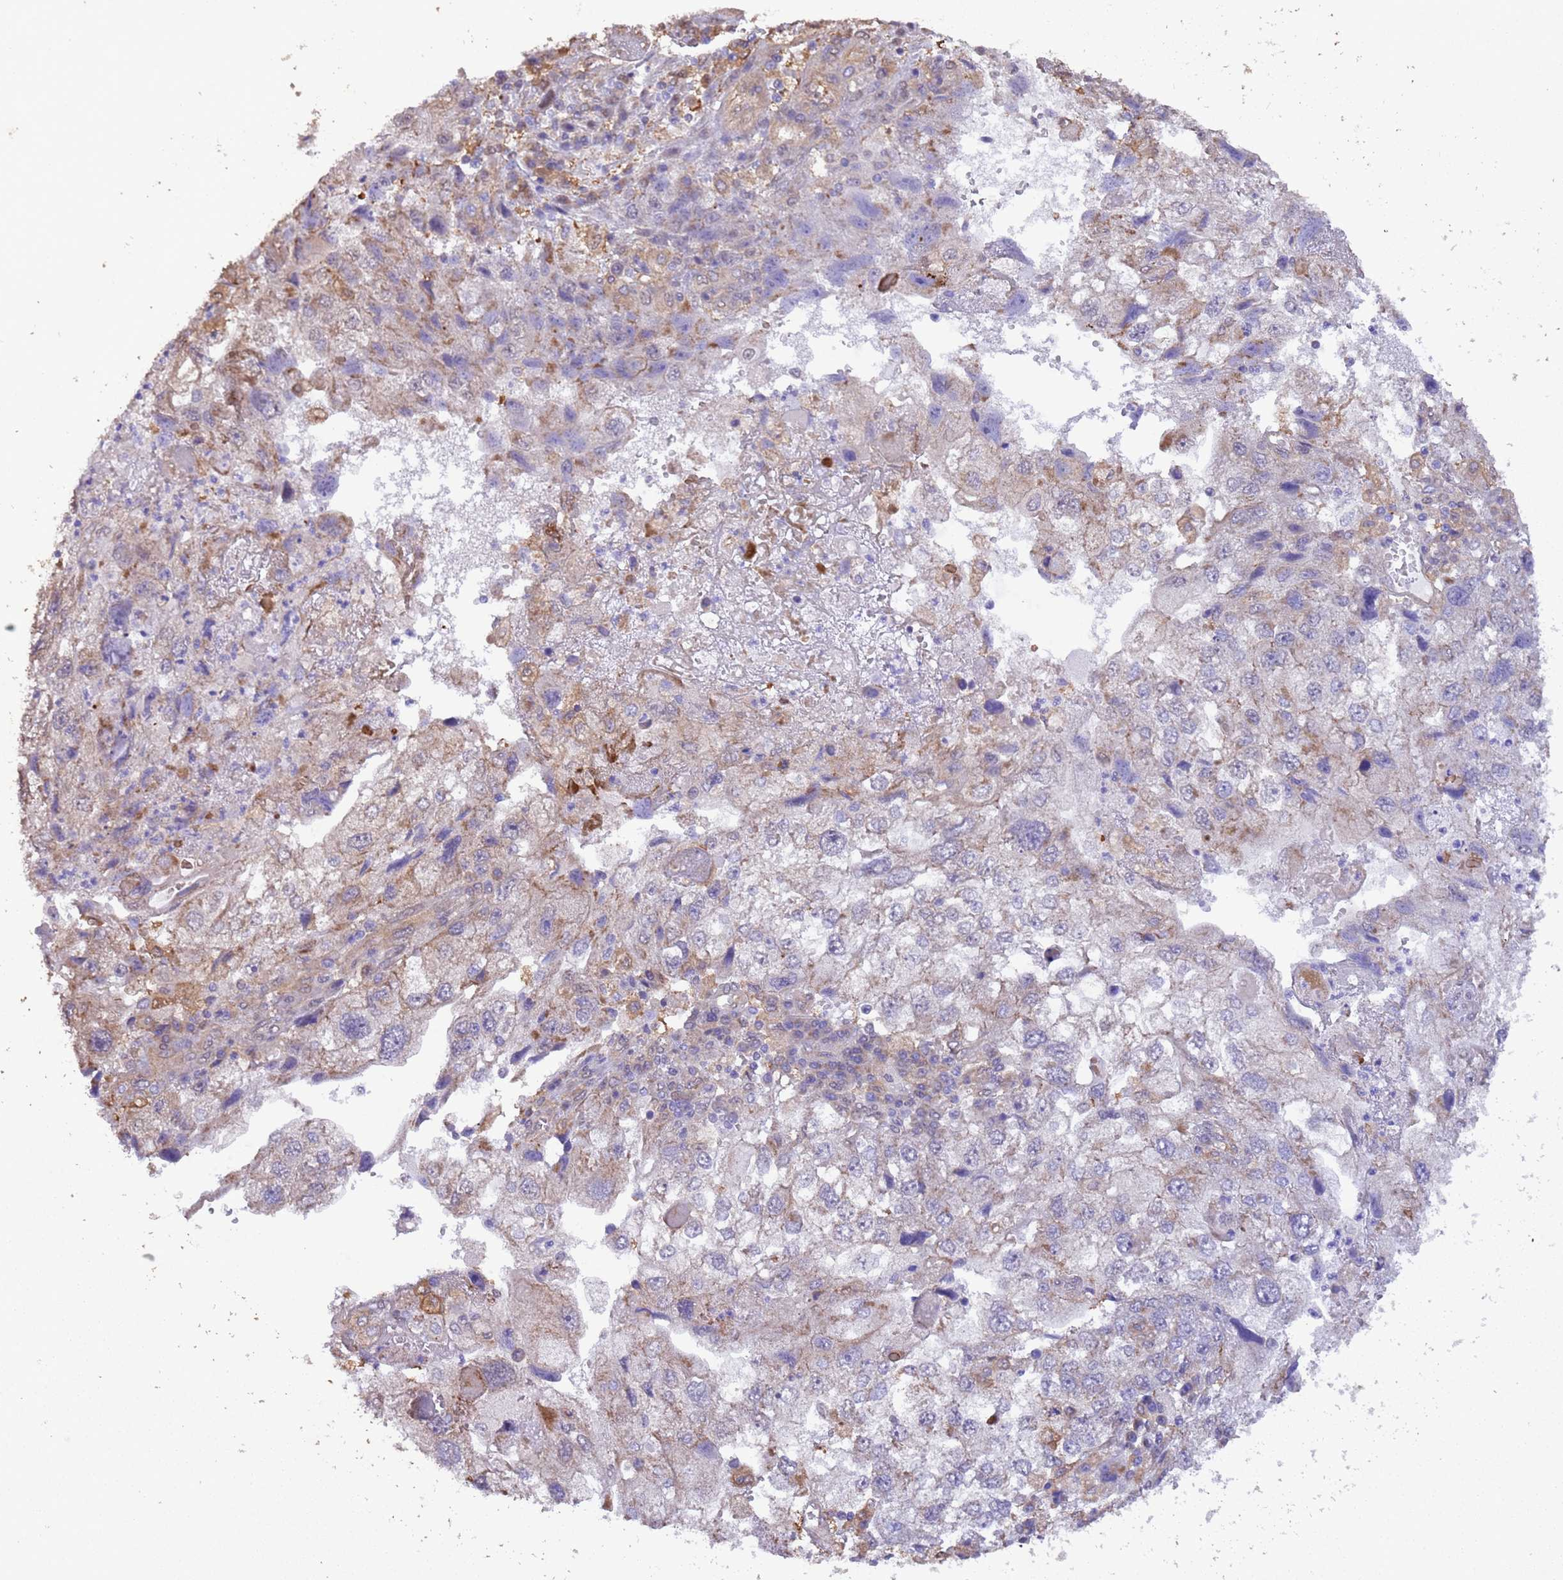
{"staining": {"intensity": "negative", "quantity": "none", "location": "none"}, "tissue": "endometrial cancer", "cell_type": "Tumor cells", "image_type": "cancer", "snomed": [{"axis": "morphology", "description": "Adenocarcinoma, NOS"}, {"axis": "topography", "description": "Endometrium"}], "caption": "IHC micrograph of neoplastic tissue: endometrial adenocarcinoma stained with DAB demonstrates no significant protein positivity in tumor cells.", "gene": "NPHP1", "patient": {"sex": "female", "age": 49}}